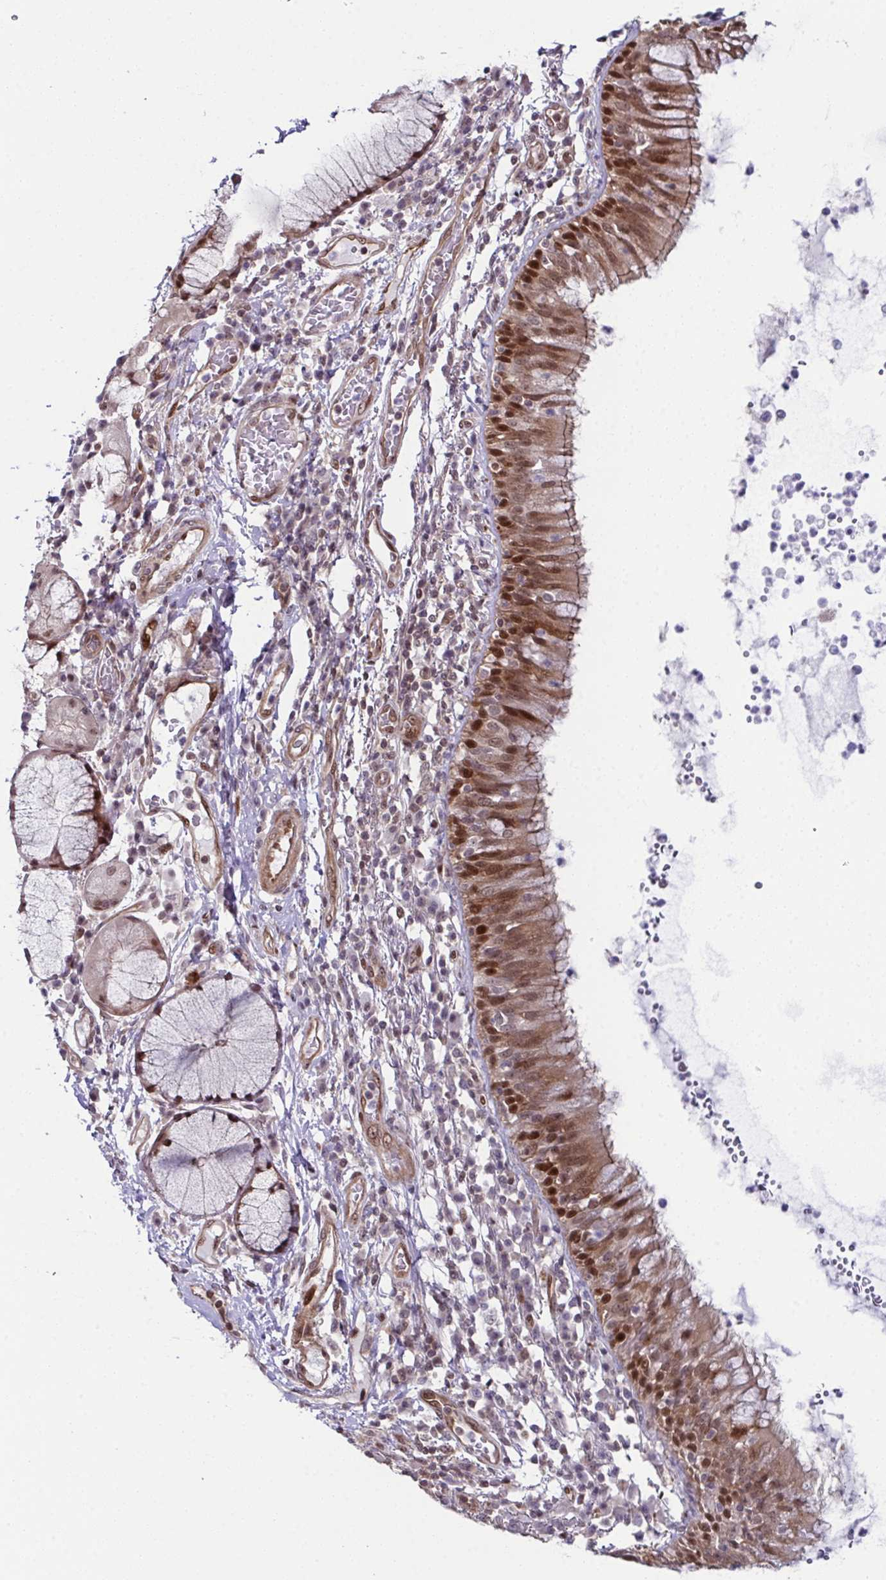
{"staining": {"intensity": "strong", "quantity": ">75%", "location": "cytoplasmic/membranous,nuclear"}, "tissue": "bronchus", "cell_type": "Respiratory epithelial cells", "image_type": "normal", "snomed": [{"axis": "morphology", "description": "Normal tissue, NOS"}, {"axis": "topography", "description": "Cartilage tissue"}, {"axis": "topography", "description": "Bronchus"}], "caption": "Immunohistochemistry (IHC) (DAB) staining of unremarkable human bronchus exhibits strong cytoplasmic/membranous,nuclear protein expression in about >75% of respiratory epithelial cells.", "gene": "DNAJB1", "patient": {"sex": "male", "age": 56}}